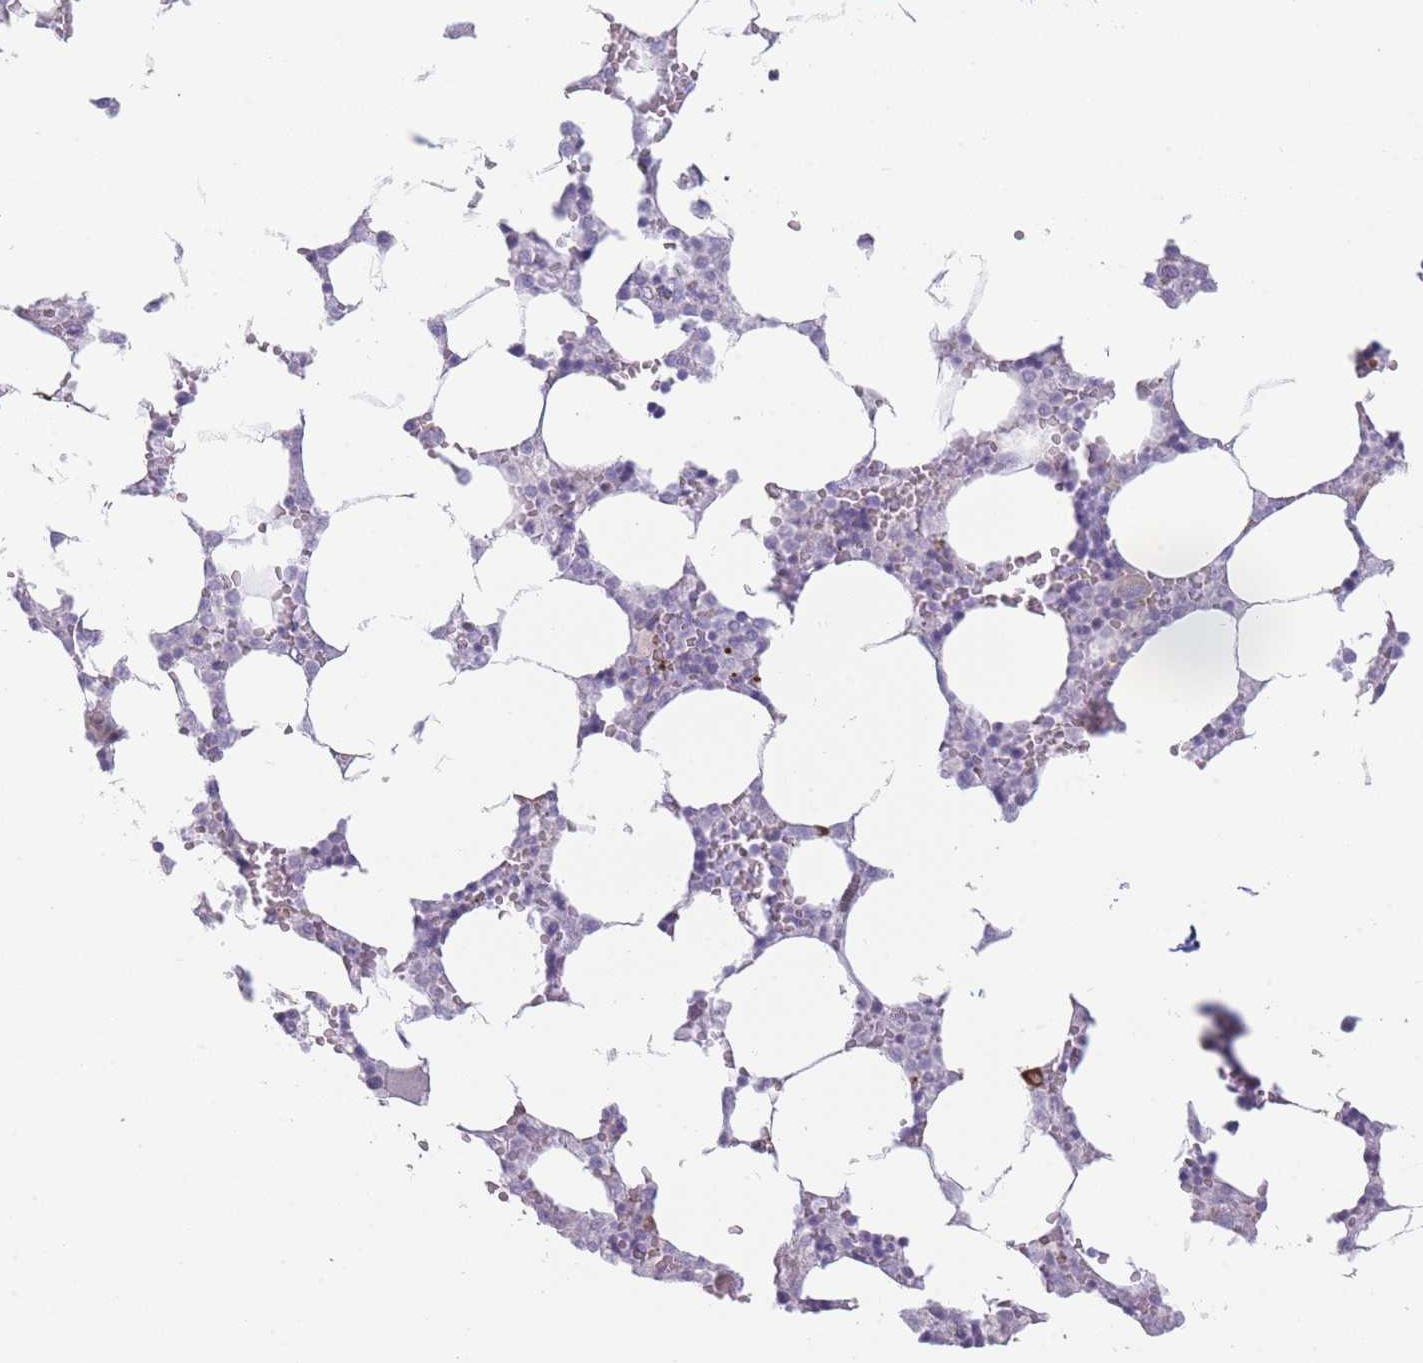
{"staining": {"intensity": "negative", "quantity": "none", "location": "none"}, "tissue": "bone marrow", "cell_type": "Hematopoietic cells", "image_type": "normal", "snomed": [{"axis": "morphology", "description": "Normal tissue, NOS"}, {"axis": "topography", "description": "Bone marrow"}], "caption": "Immunohistochemistry micrograph of unremarkable bone marrow: human bone marrow stained with DAB shows no significant protein expression in hematopoietic cells.", "gene": "IFNA10", "patient": {"sex": "male", "age": 64}}